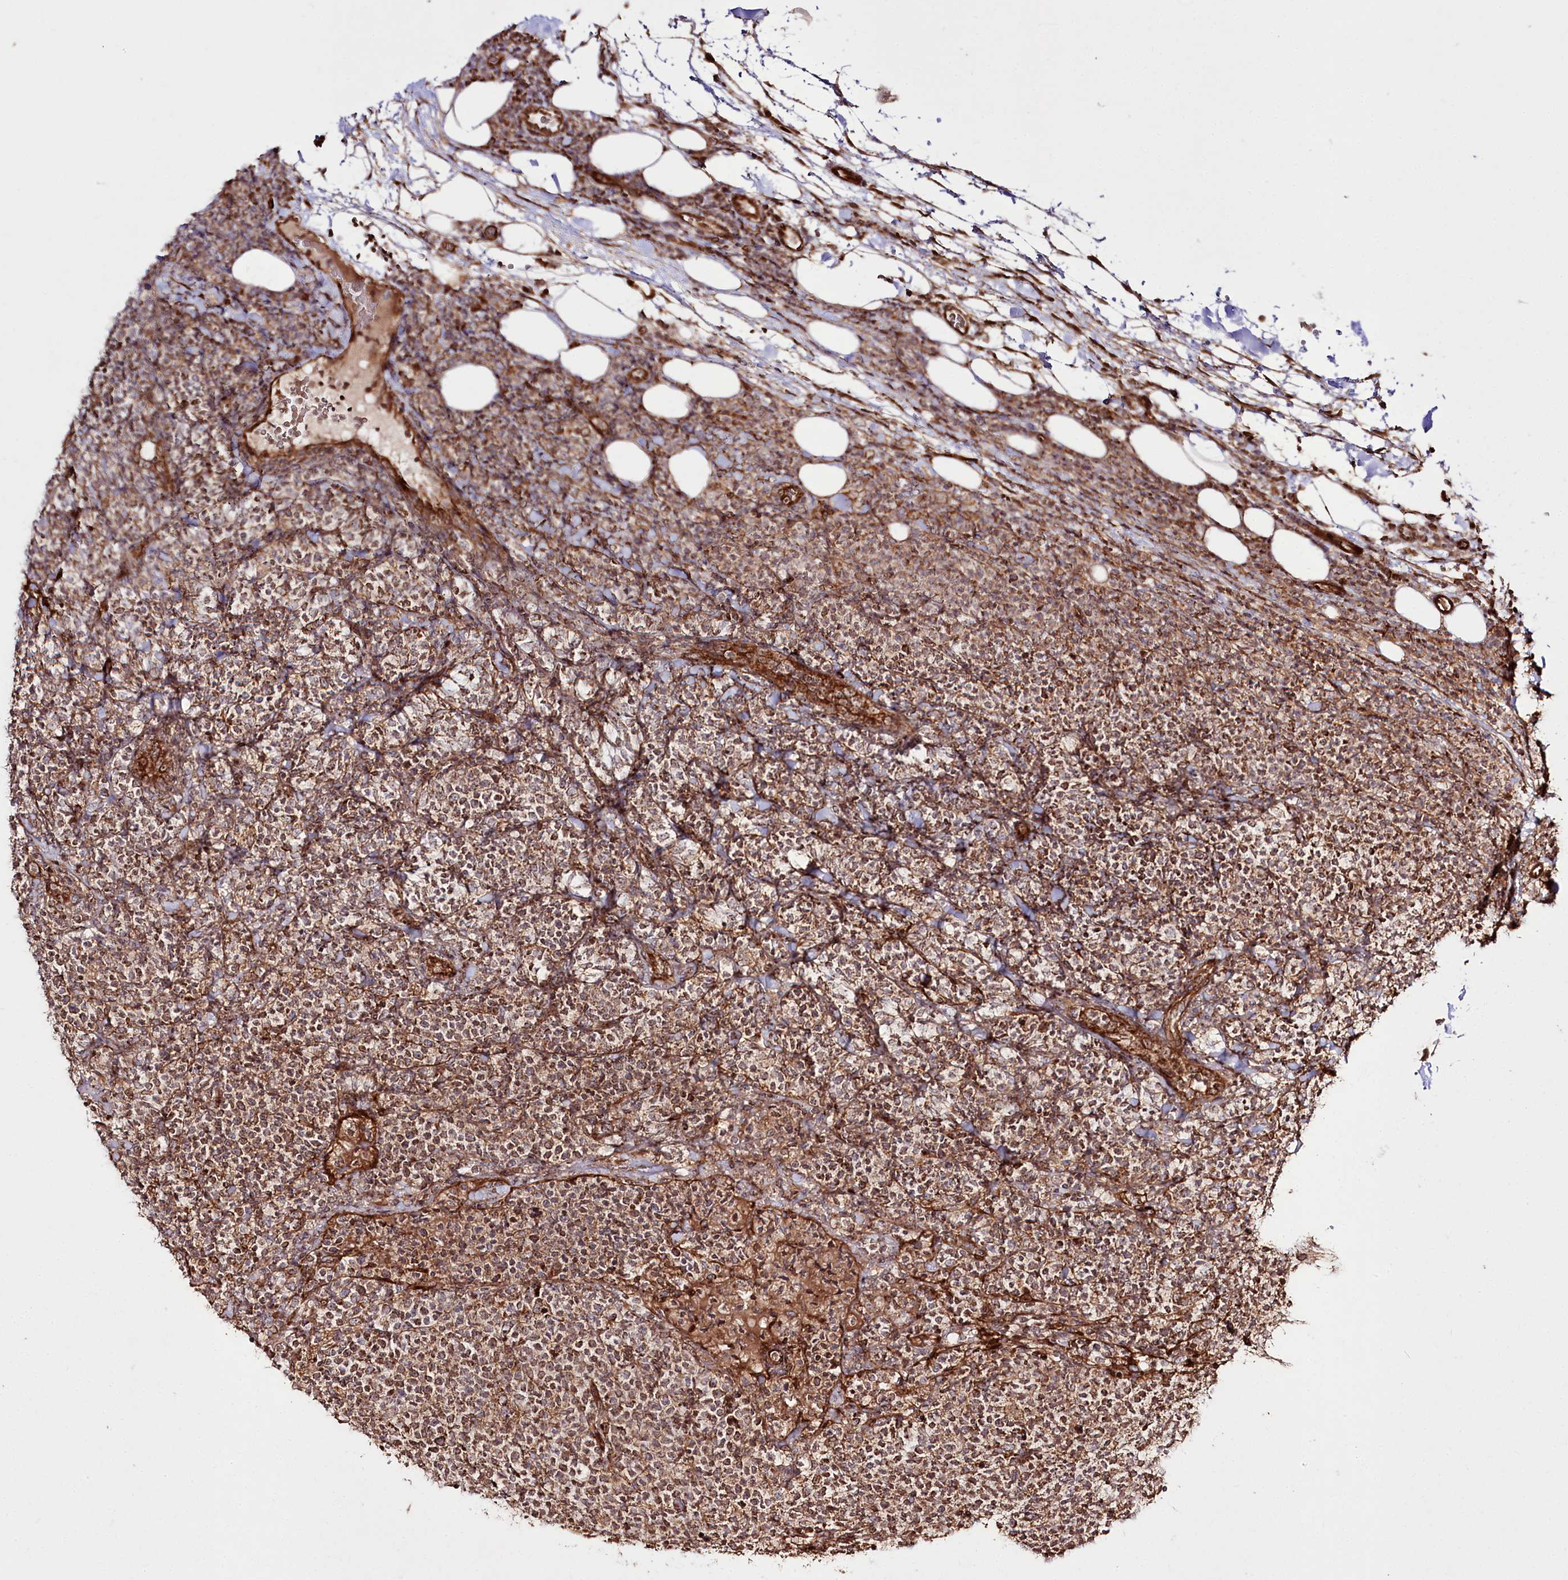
{"staining": {"intensity": "moderate", "quantity": ">75%", "location": "cytoplasmic/membranous"}, "tissue": "lymphoma", "cell_type": "Tumor cells", "image_type": "cancer", "snomed": [{"axis": "morphology", "description": "Malignant lymphoma, non-Hodgkin's type, High grade"}, {"axis": "topography", "description": "Lymph node"}], "caption": "IHC of human high-grade malignant lymphoma, non-Hodgkin's type shows medium levels of moderate cytoplasmic/membranous expression in approximately >75% of tumor cells. The protein of interest is shown in brown color, while the nuclei are stained blue.", "gene": "REXO2", "patient": {"sex": "male", "age": 61}}